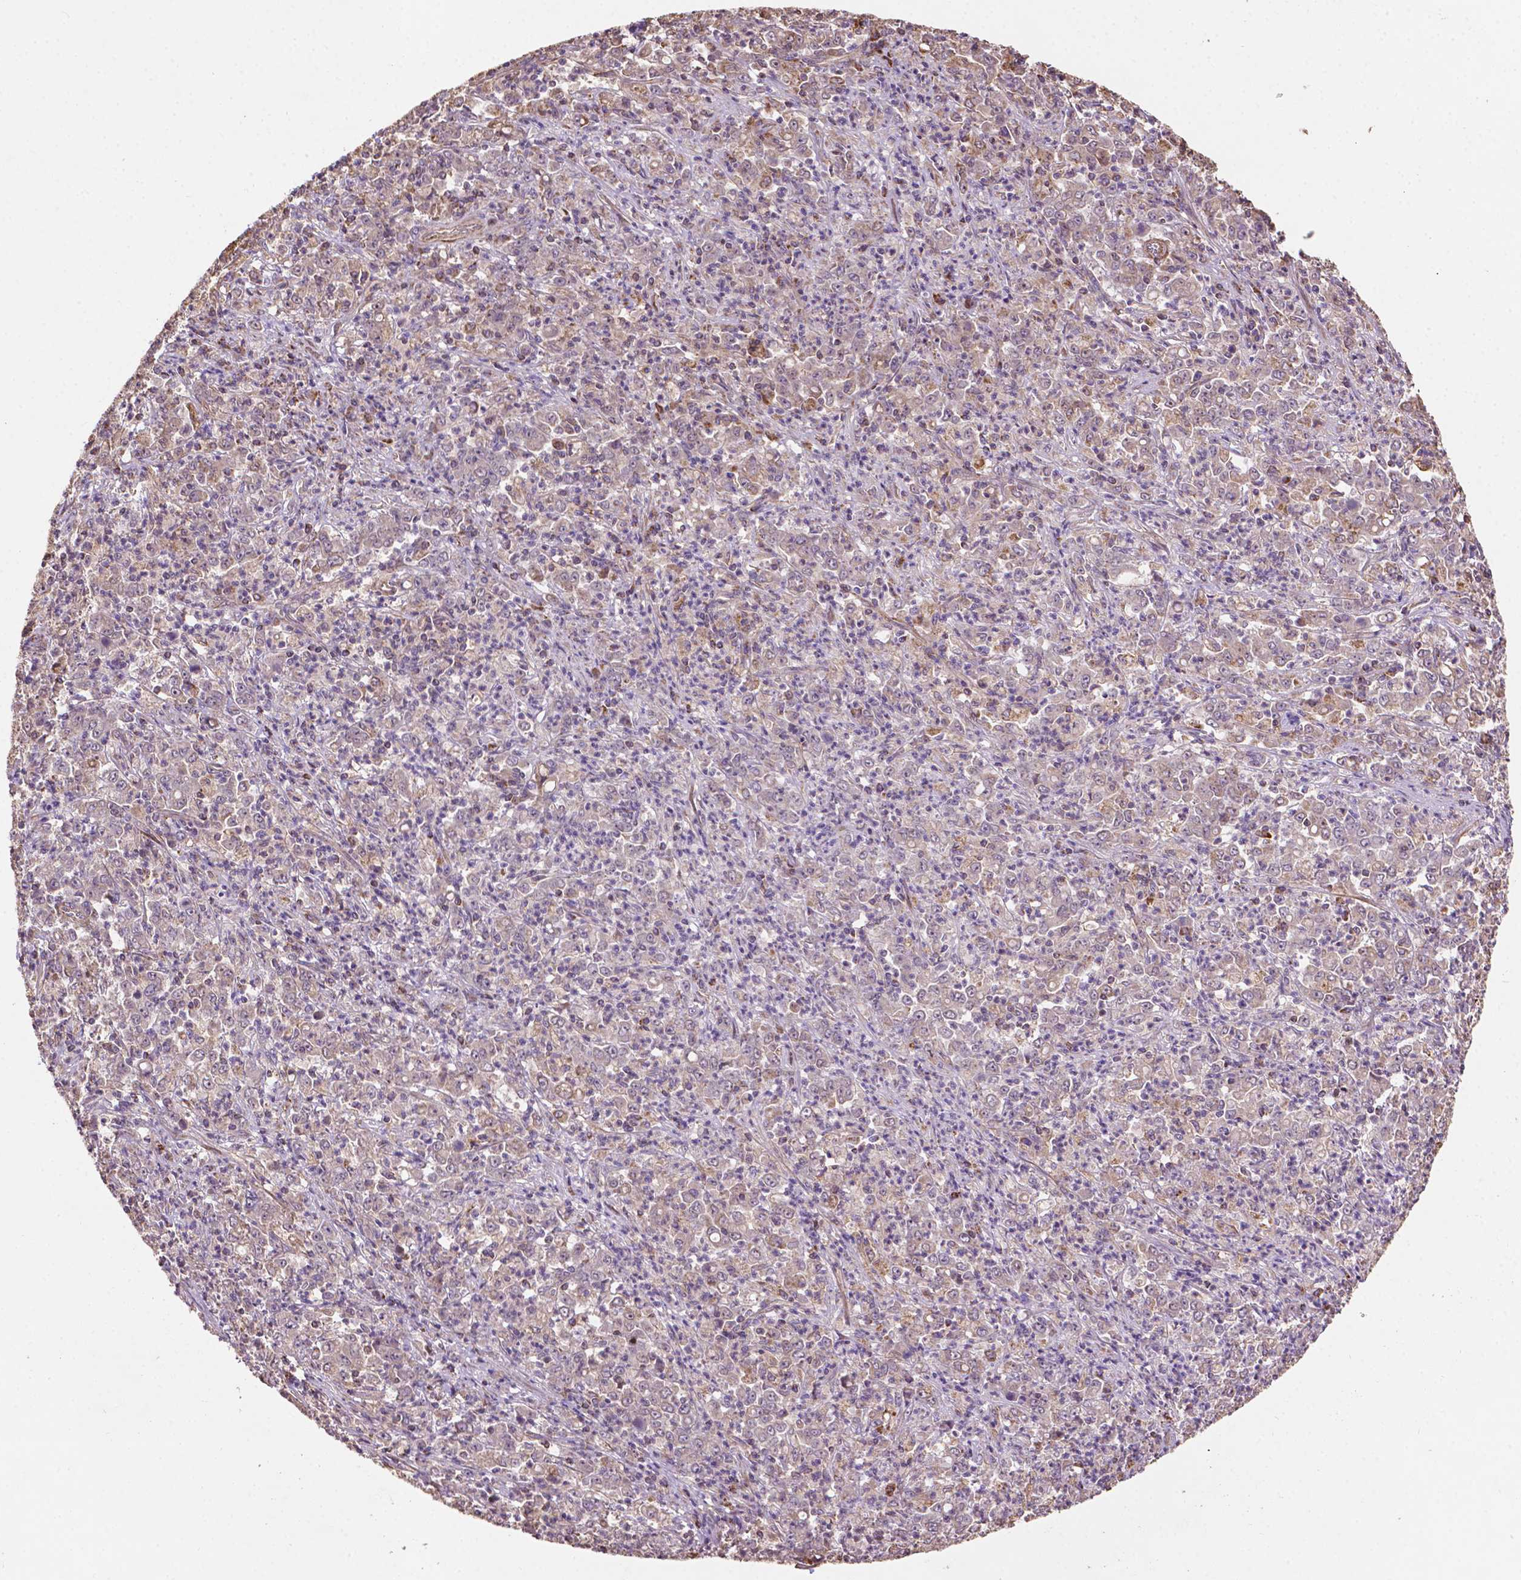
{"staining": {"intensity": "negative", "quantity": "none", "location": "none"}, "tissue": "stomach cancer", "cell_type": "Tumor cells", "image_type": "cancer", "snomed": [{"axis": "morphology", "description": "Adenocarcinoma, NOS"}, {"axis": "topography", "description": "Stomach, lower"}], "caption": "Micrograph shows no significant protein expression in tumor cells of stomach cancer (adenocarcinoma).", "gene": "LRR1", "patient": {"sex": "female", "age": 71}}